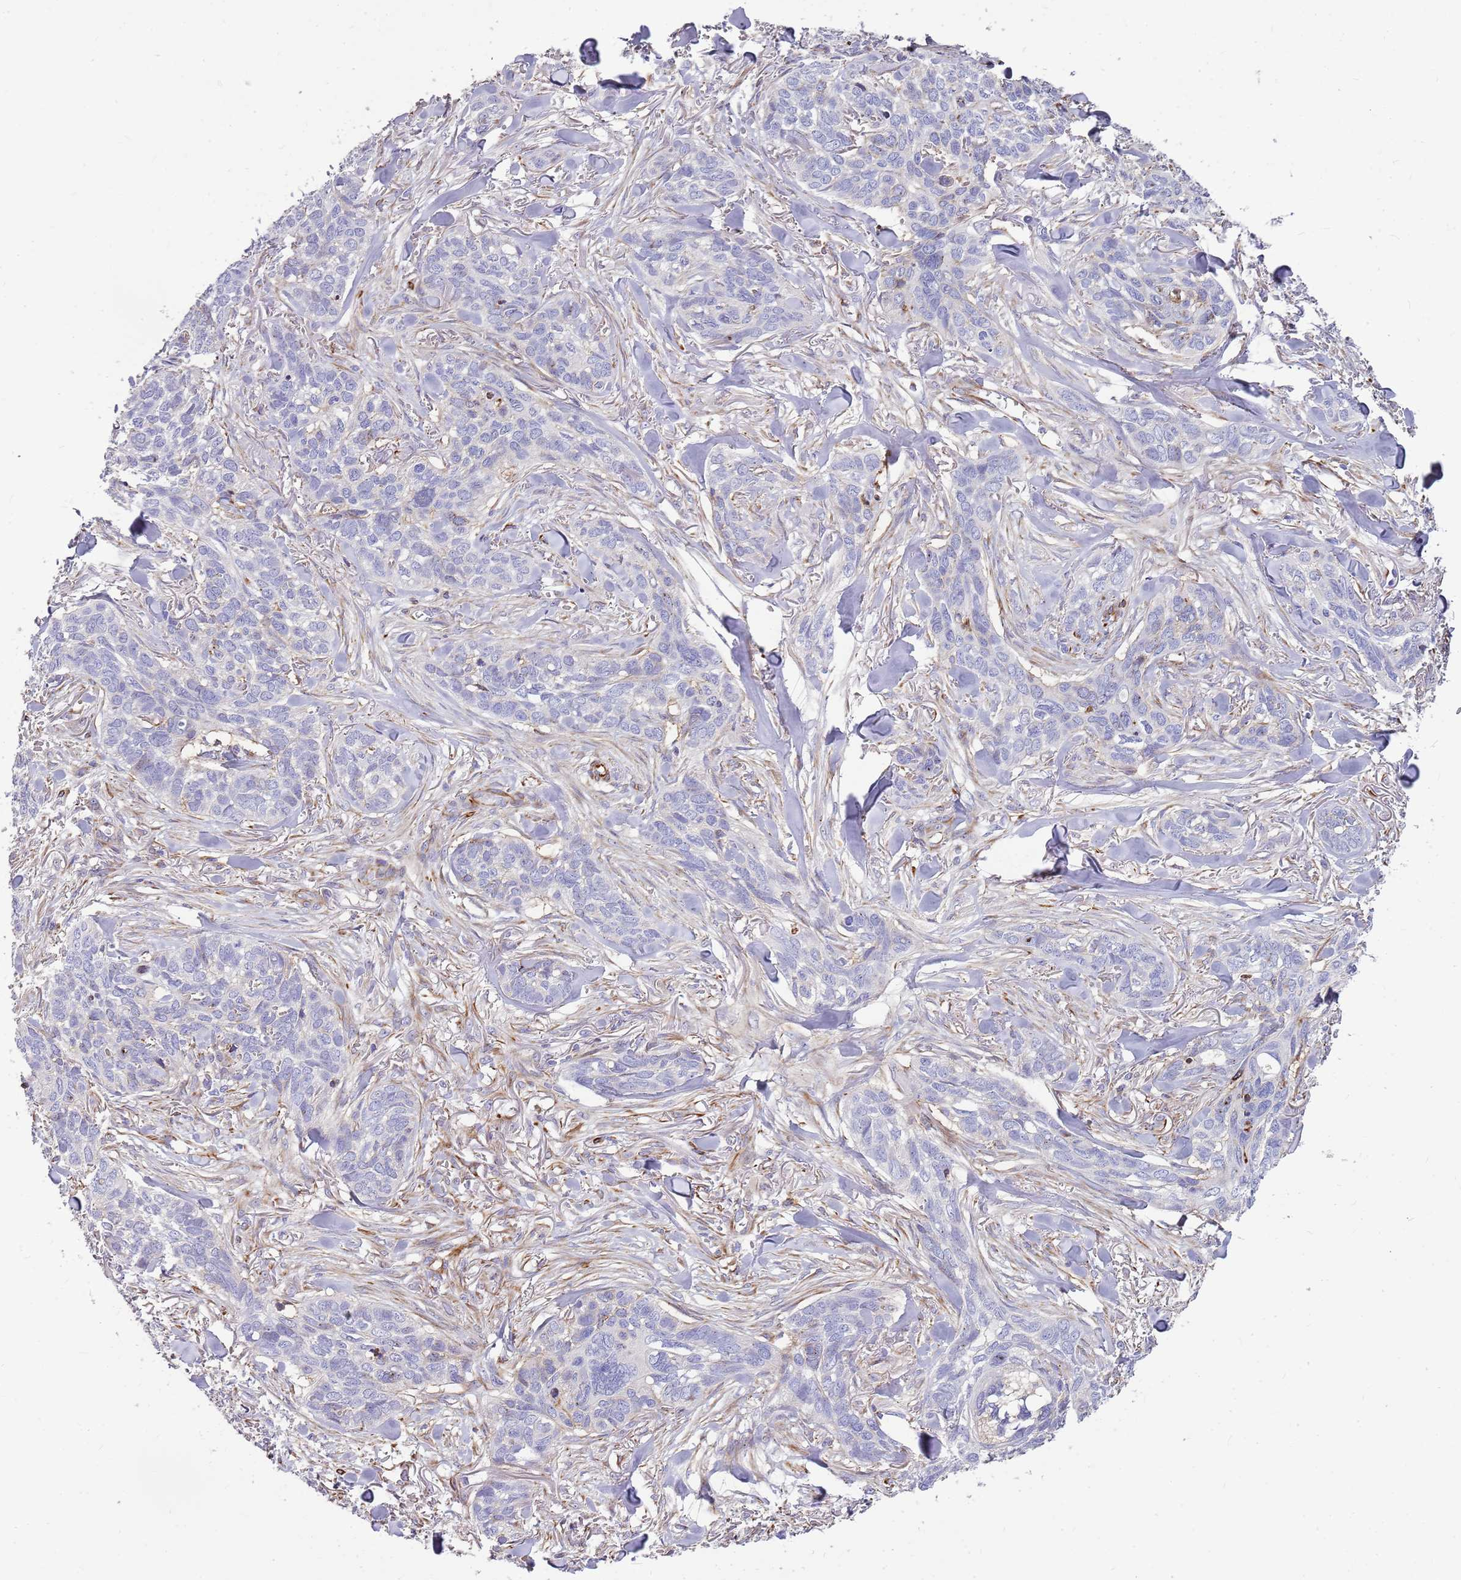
{"staining": {"intensity": "negative", "quantity": "none", "location": "none"}, "tissue": "skin cancer", "cell_type": "Tumor cells", "image_type": "cancer", "snomed": [{"axis": "morphology", "description": "Basal cell carcinoma"}, {"axis": "topography", "description": "Skin"}], "caption": "Tumor cells show no significant staining in basal cell carcinoma (skin).", "gene": "ZDHHC1", "patient": {"sex": "male", "age": 86}}